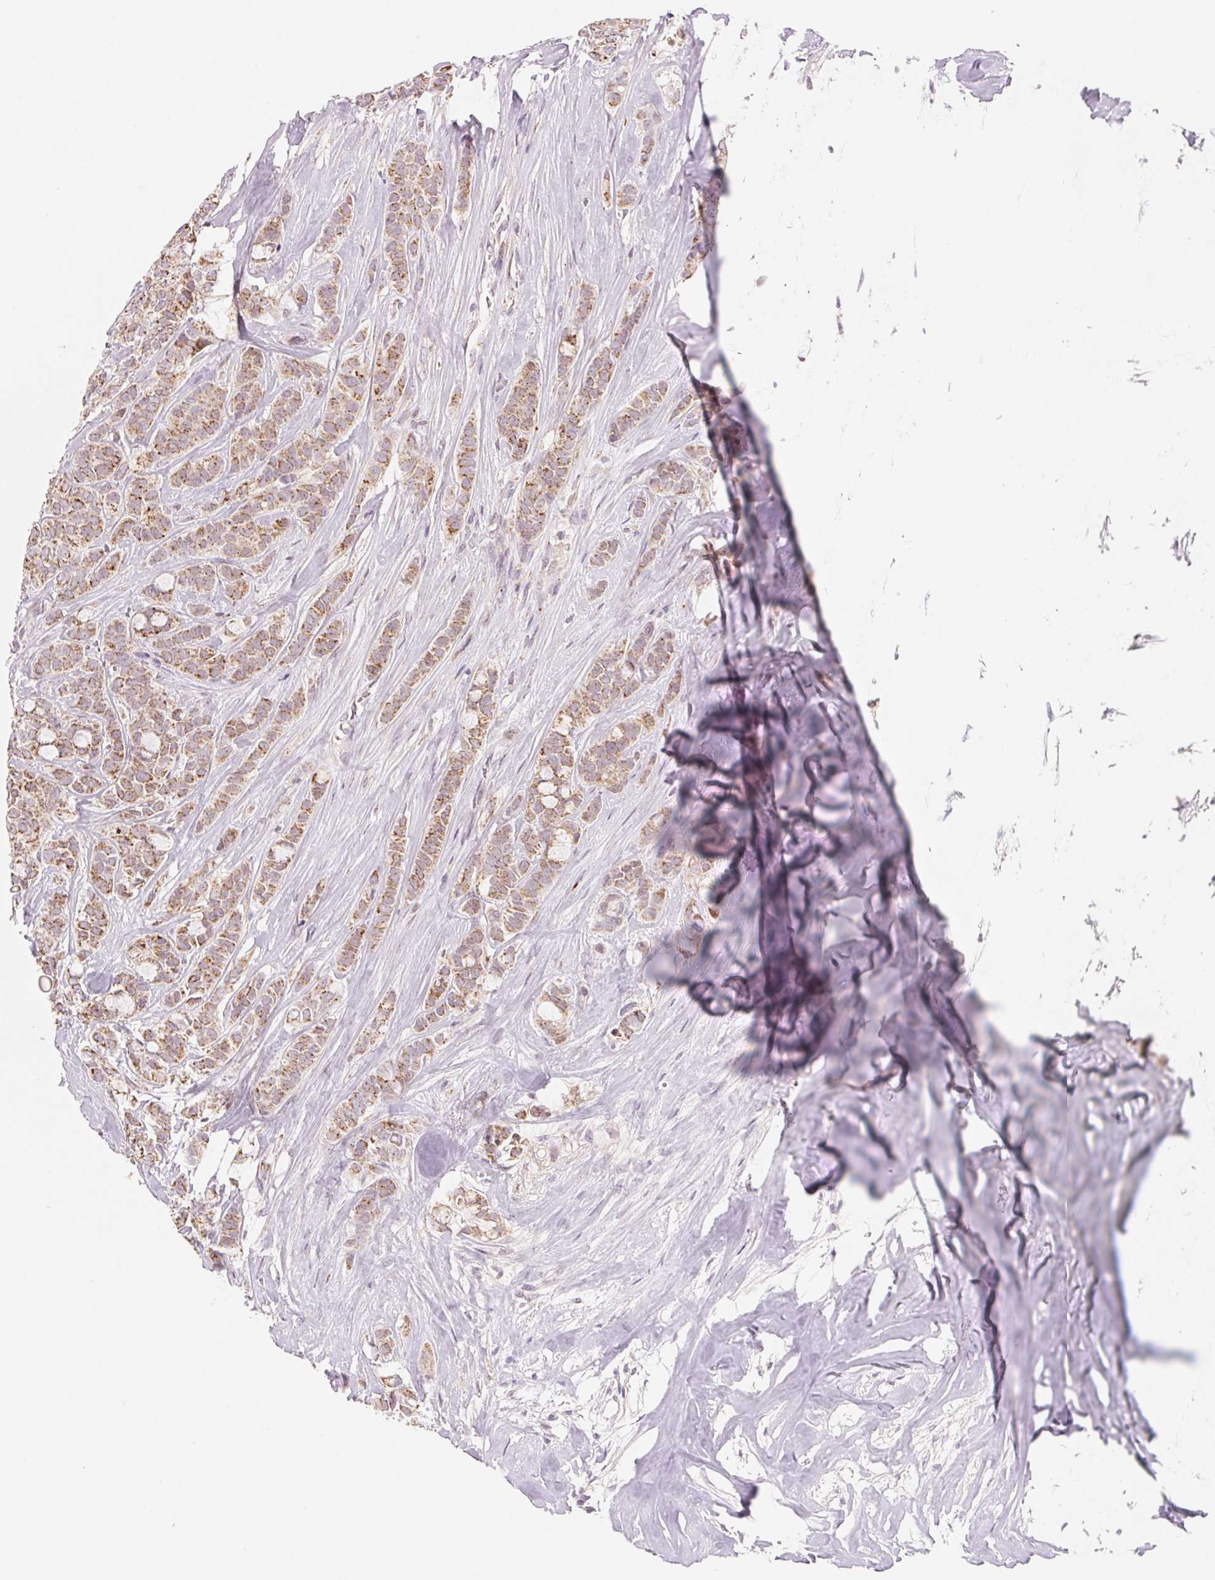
{"staining": {"intensity": "moderate", "quantity": ">75%", "location": "cytoplasmic/membranous"}, "tissue": "breast cancer", "cell_type": "Tumor cells", "image_type": "cancer", "snomed": [{"axis": "morphology", "description": "Duct carcinoma"}, {"axis": "topography", "description": "Breast"}], "caption": "About >75% of tumor cells in breast invasive ductal carcinoma demonstrate moderate cytoplasmic/membranous protein positivity as visualized by brown immunohistochemical staining.", "gene": "HINT2", "patient": {"sex": "female", "age": 84}}